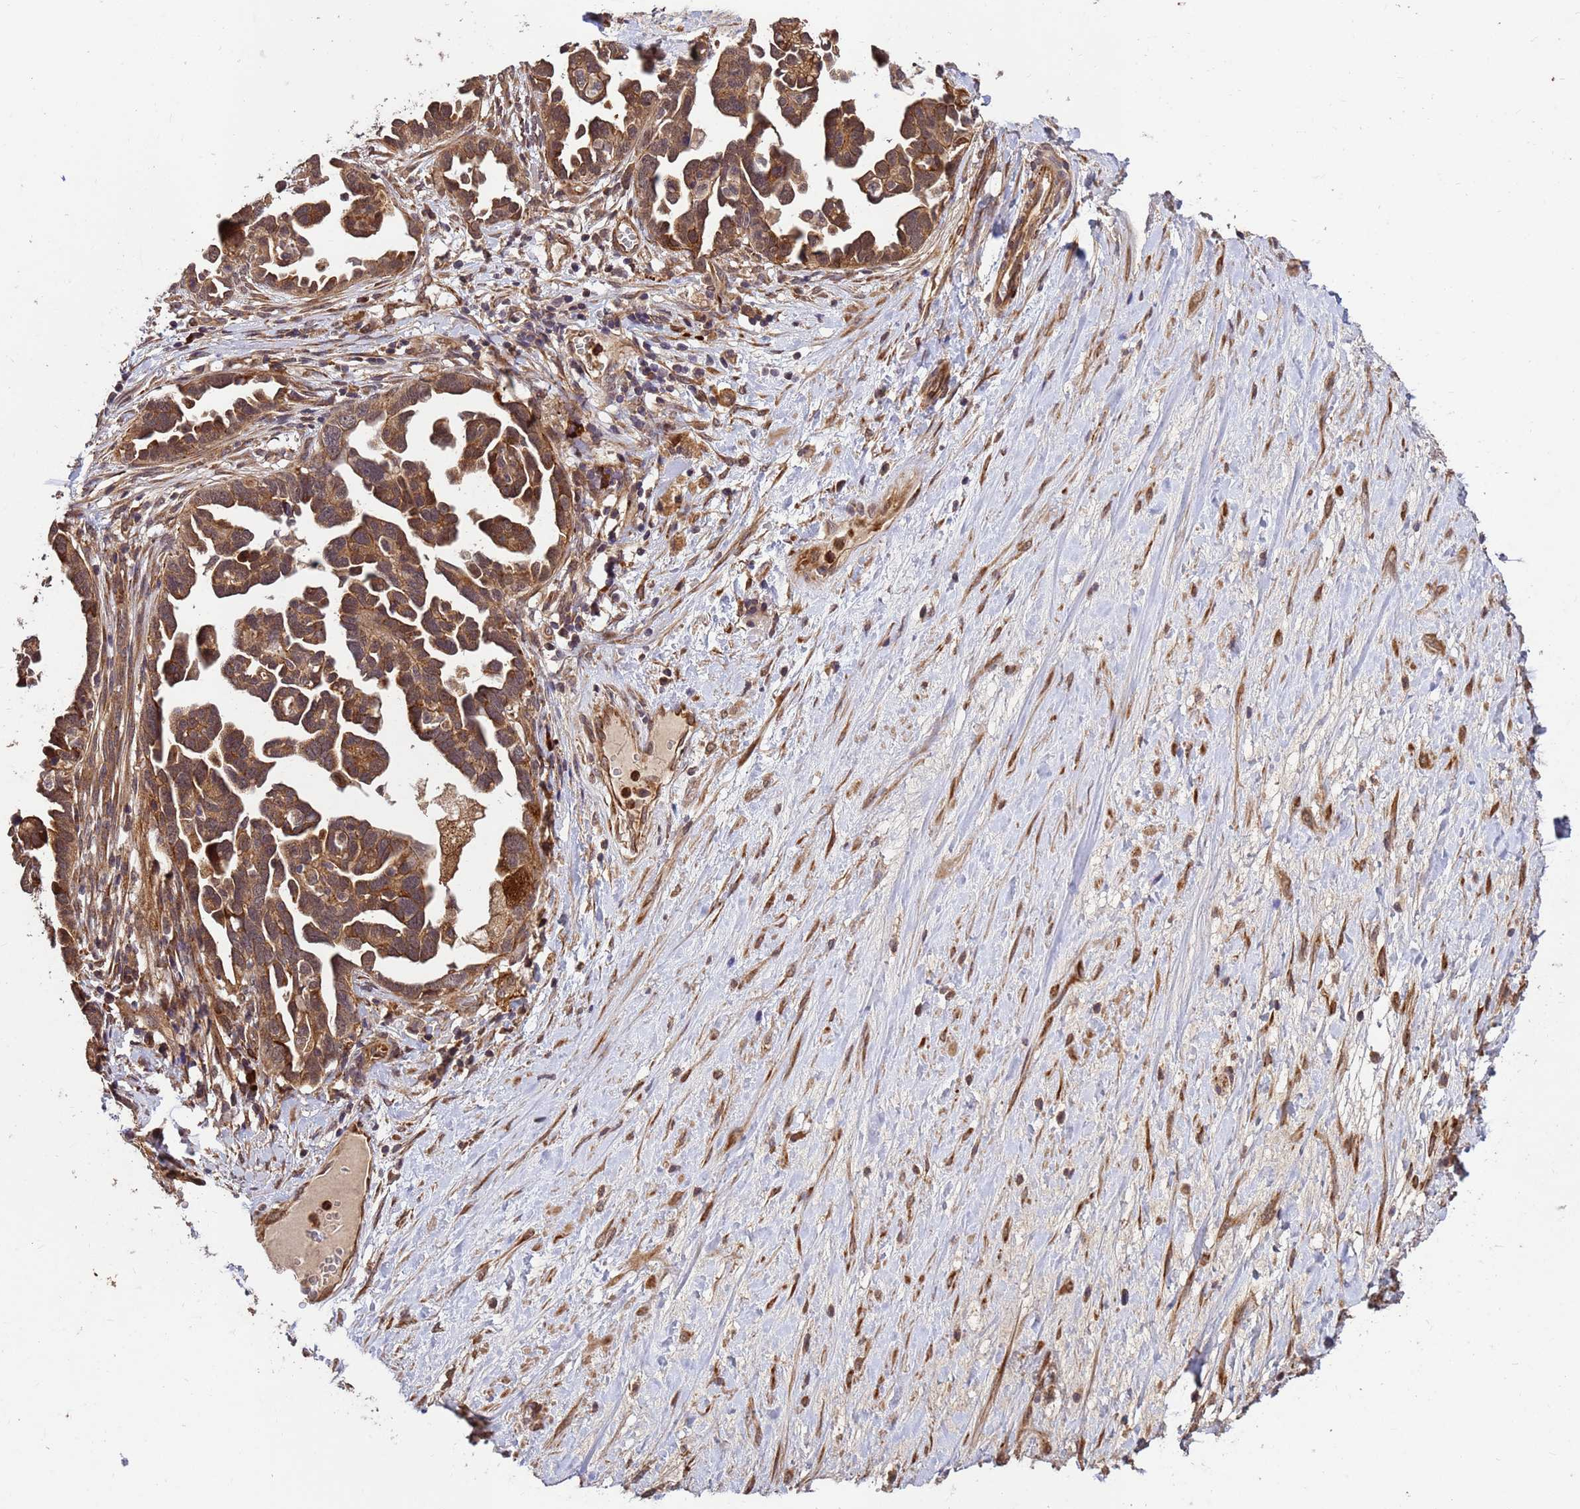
{"staining": {"intensity": "moderate", "quantity": ">75%", "location": "cytoplasmic/membranous"}, "tissue": "ovarian cancer", "cell_type": "Tumor cells", "image_type": "cancer", "snomed": [{"axis": "morphology", "description": "Cystadenocarcinoma, serous, NOS"}, {"axis": "topography", "description": "Ovary"}], "caption": "An immunohistochemistry (IHC) histopathology image of neoplastic tissue is shown. Protein staining in brown highlights moderate cytoplasmic/membranous positivity in ovarian cancer (serous cystadenocarcinoma) within tumor cells.", "gene": "ZNF619", "patient": {"sex": "female", "age": 54}}